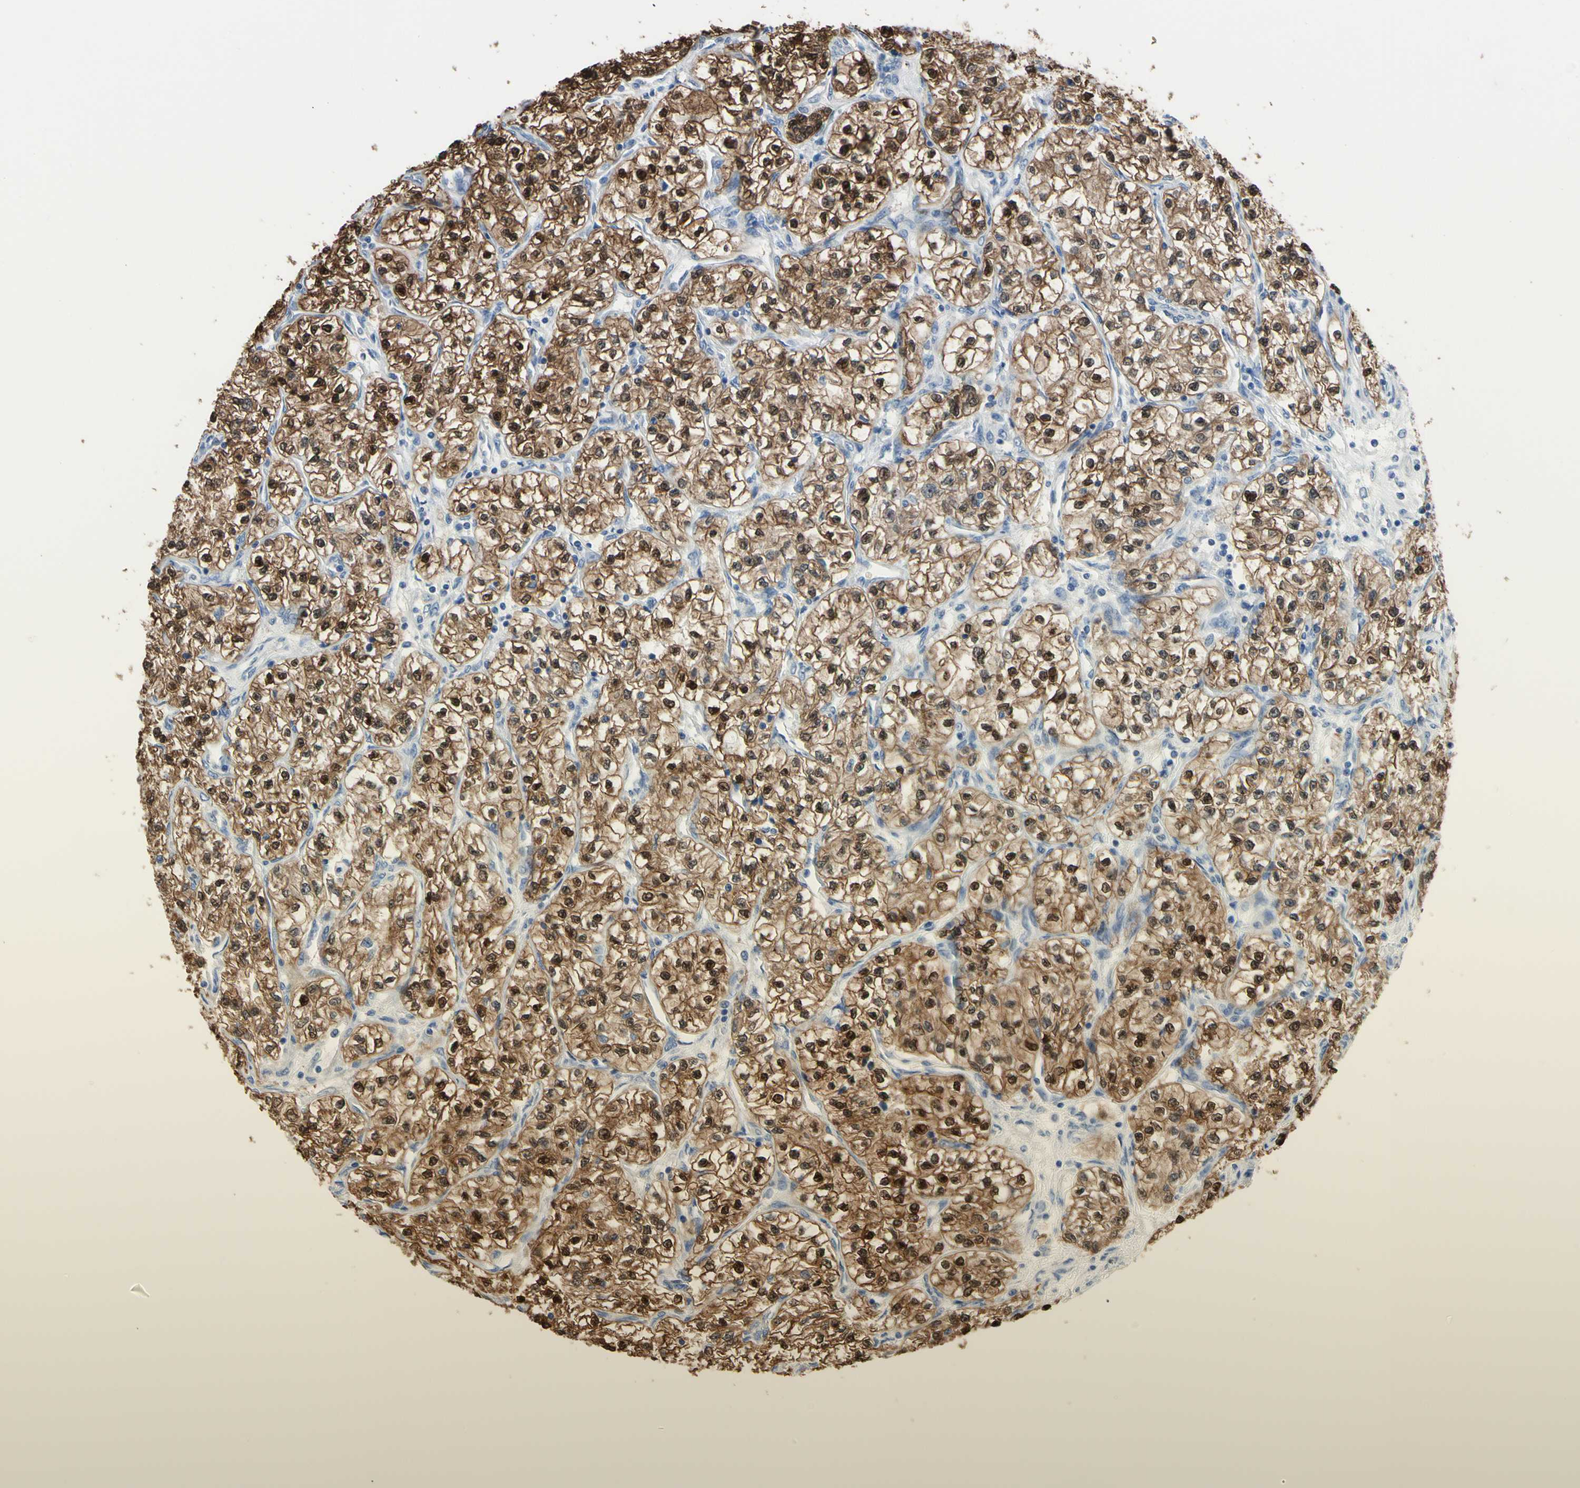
{"staining": {"intensity": "strong", "quantity": ">75%", "location": "cytoplasmic/membranous,nuclear"}, "tissue": "renal cancer", "cell_type": "Tumor cells", "image_type": "cancer", "snomed": [{"axis": "morphology", "description": "Adenocarcinoma, NOS"}, {"axis": "topography", "description": "Kidney"}], "caption": "Brown immunohistochemical staining in human adenocarcinoma (renal) reveals strong cytoplasmic/membranous and nuclear staining in approximately >75% of tumor cells.", "gene": "UPK3B", "patient": {"sex": "female", "age": 57}}